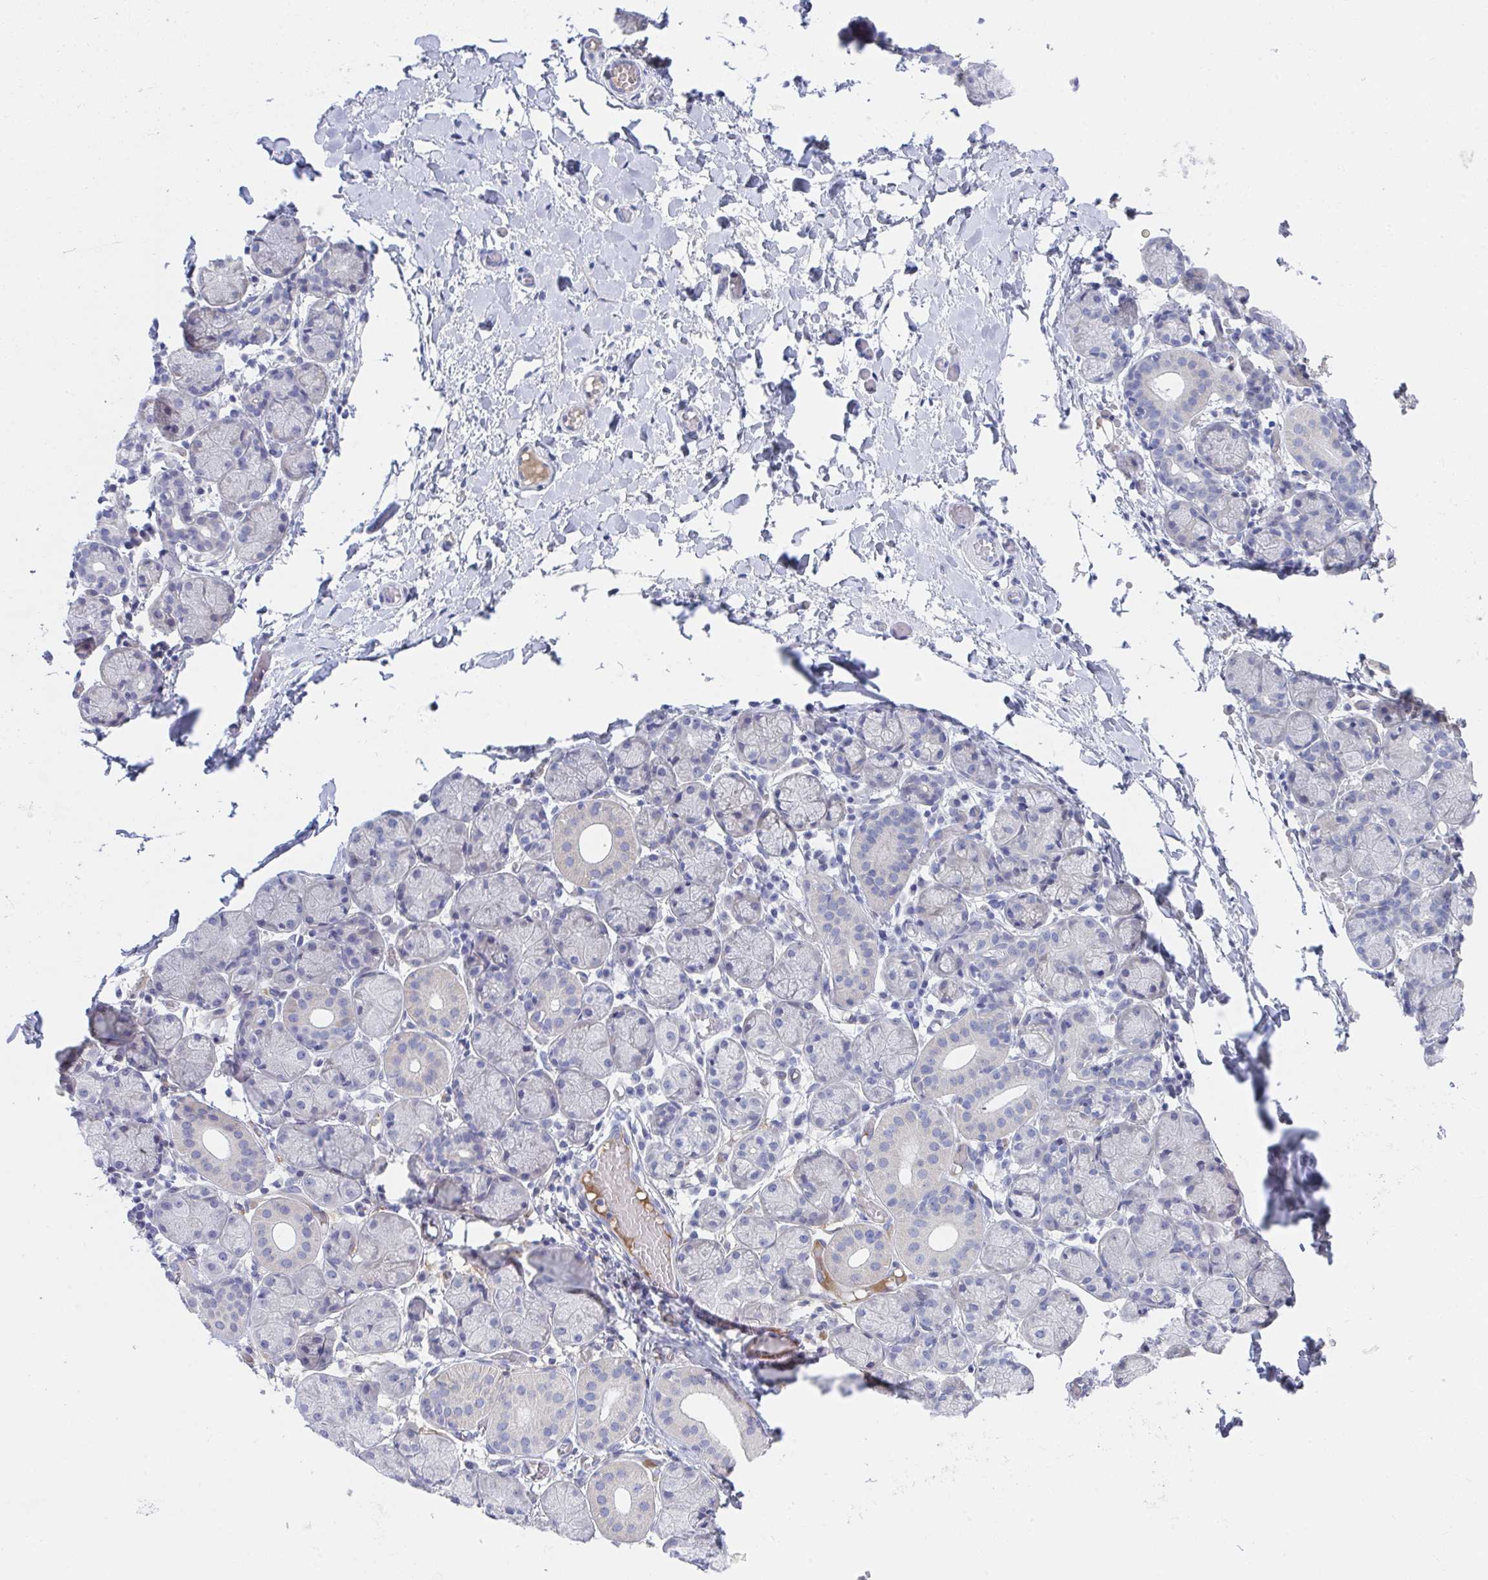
{"staining": {"intensity": "negative", "quantity": "none", "location": "none"}, "tissue": "salivary gland", "cell_type": "Glandular cells", "image_type": "normal", "snomed": [{"axis": "morphology", "description": "Normal tissue, NOS"}, {"axis": "topography", "description": "Salivary gland"}], "caption": "Image shows no significant protein expression in glandular cells of unremarkable salivary gland. (Brightfield microscopy of DAB (3,3'-diaminobenzidine) immunohistochemistry (IHC) at high magnification).", "gene": "TNFAIP6", "patient": {"sex": "female", "age": 24}}